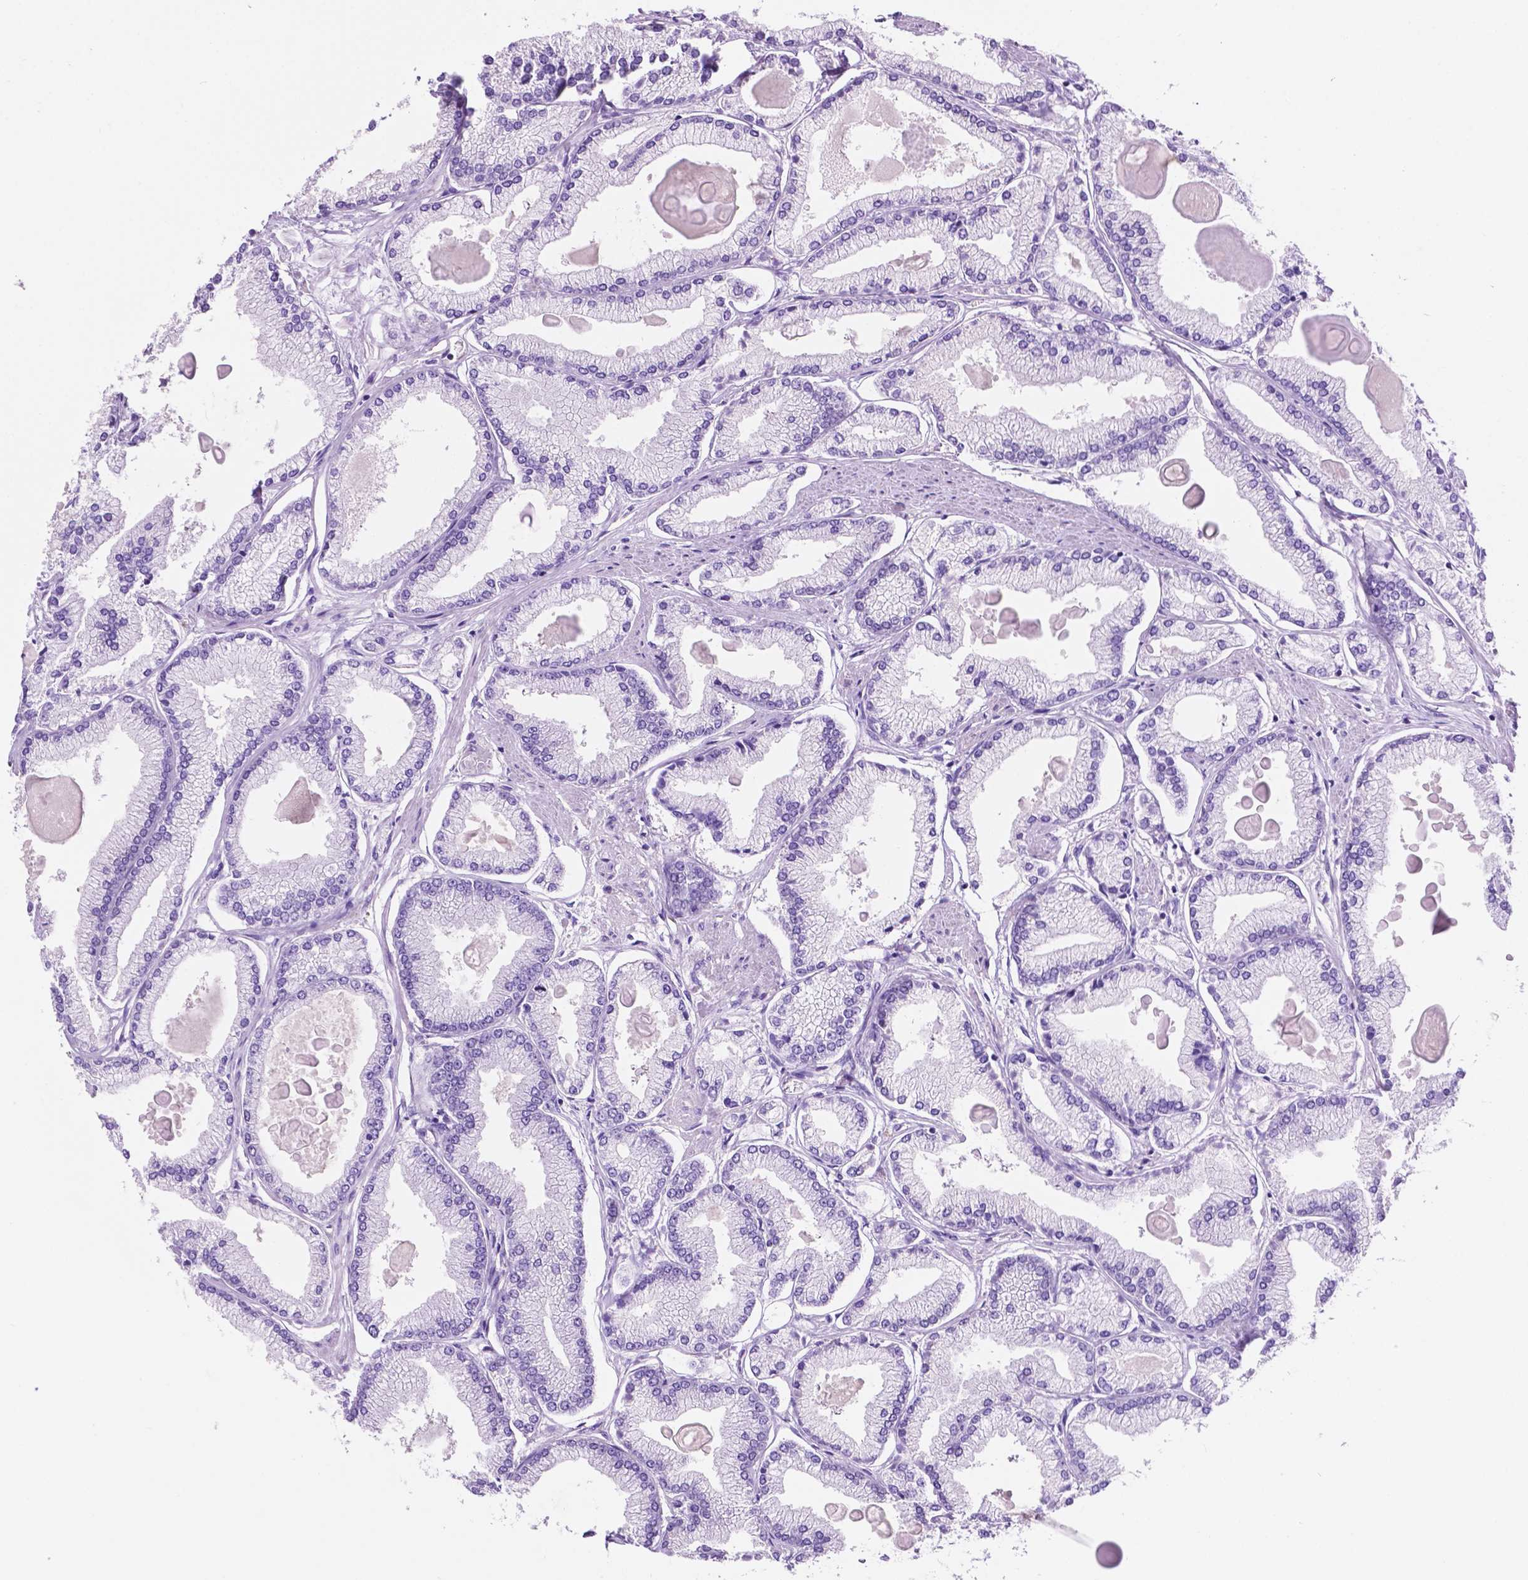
{"staining": {"intensity": "negative", "quantity": "none", "location": "none"}, "tissue": "prostate cancer", "cell_type": "Tumor cells", "image_type": "cancer", "snomed": [{"axis": "morphology", "description": "Adenocarcinoma, High grade"}, {"axis": "topography", "description": "Prostate"}], "caption": "A photomicrograph of human prostate cancer (high-grade adenocarcinoma) is negative for staining in tumor cells.", "gene": "IGFN1", "patient": {"sex": "male", "age": 68}}